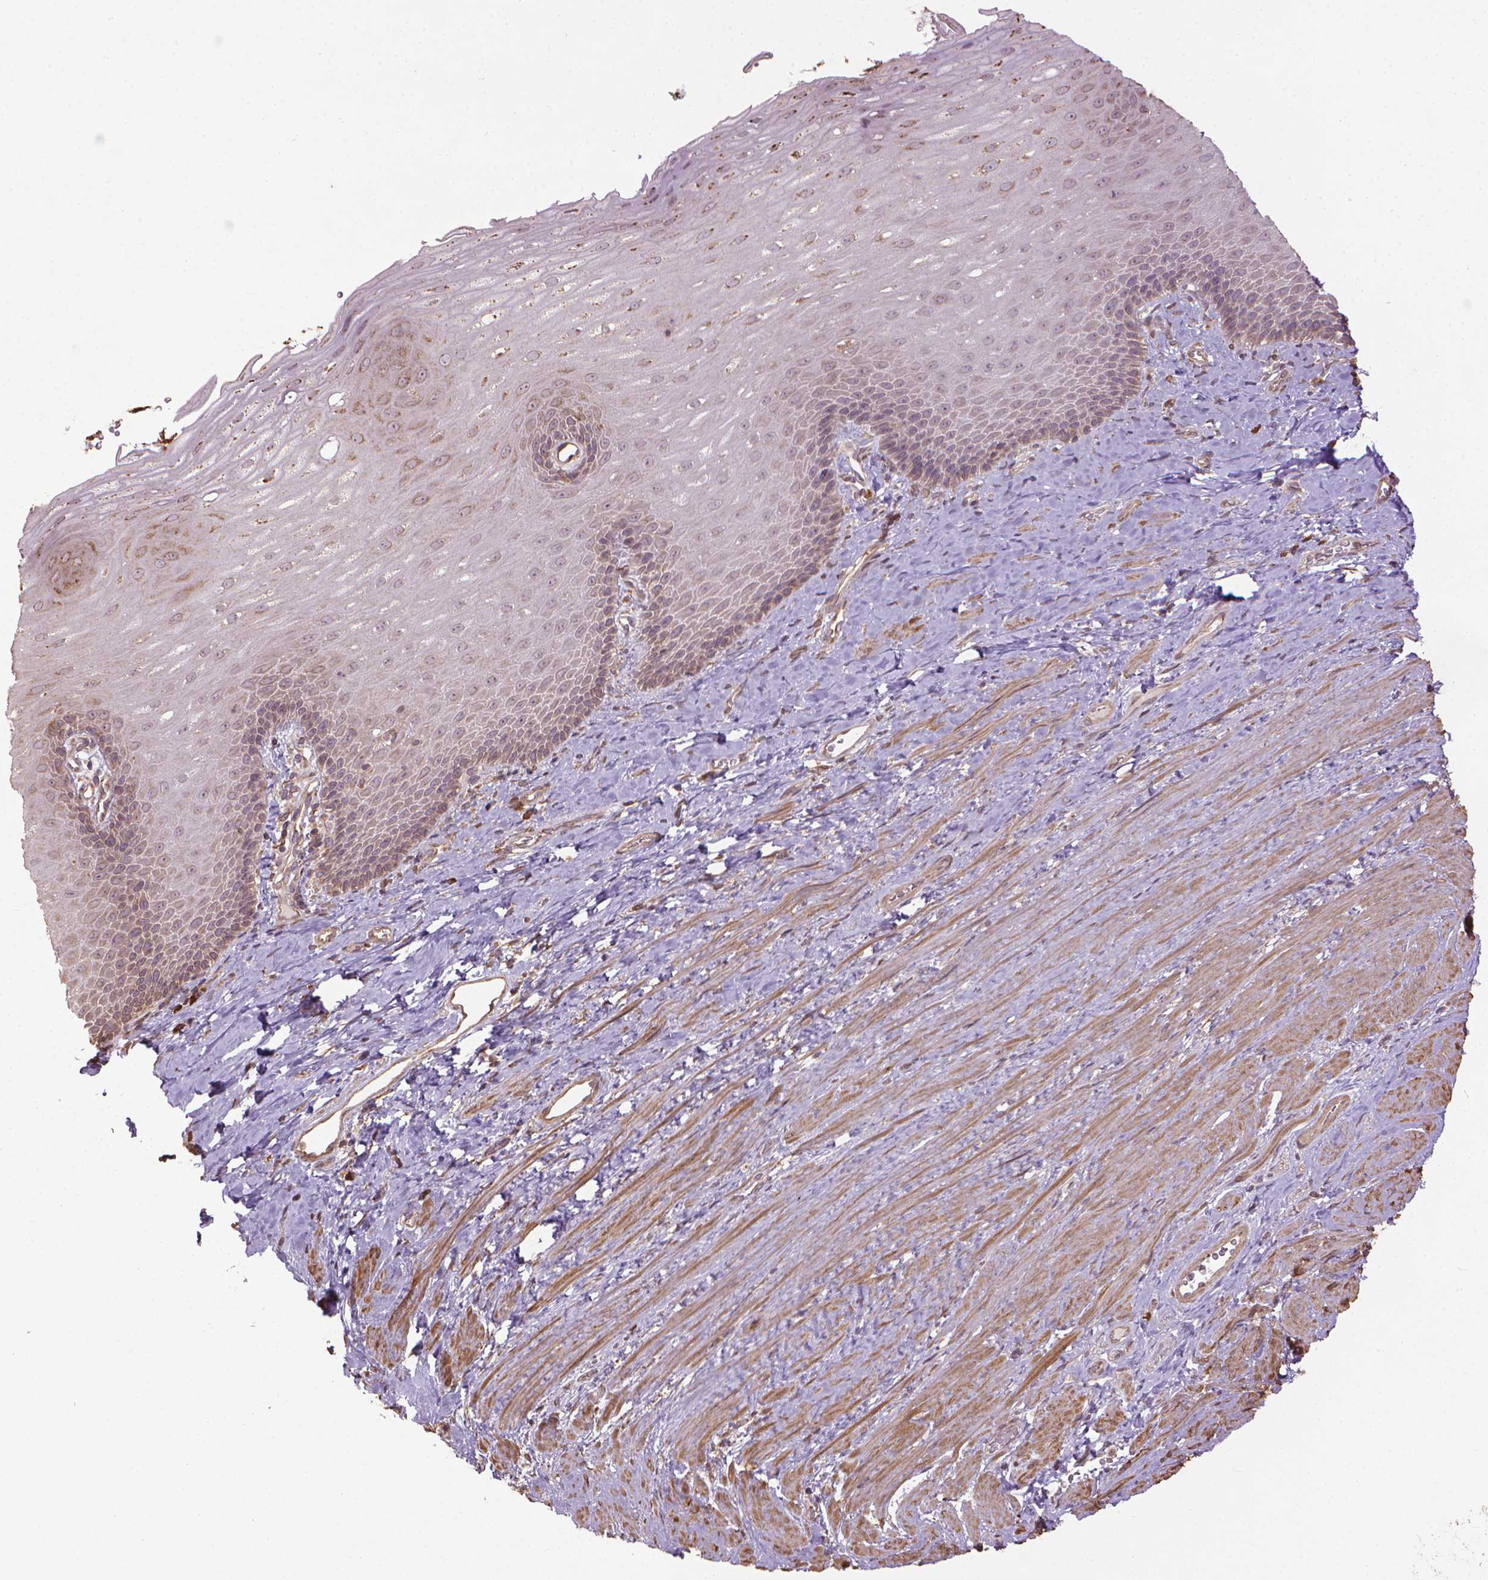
{"staining": {"intensity": "moderate", "quantity": "<25%", "location": "cytoplasmic/membranous"}, "tissue": "esophagus", "cell_type": "Squamous epithelial cells", "image_type": "normal", "snomed": [{"axis": "morphology", "description": "Normal tissue, NOS"}, {"axis": "topography", "description": "Esophagus"}], "caption": "Immunohistochemical staining of normal human esophagus demonstrates low levels of moderate cytoplasmic/membranous expression in about <25% of squamous epithelial cells.", "gene": "GAS1", "patient": {"sex": "male", "age": 64}}